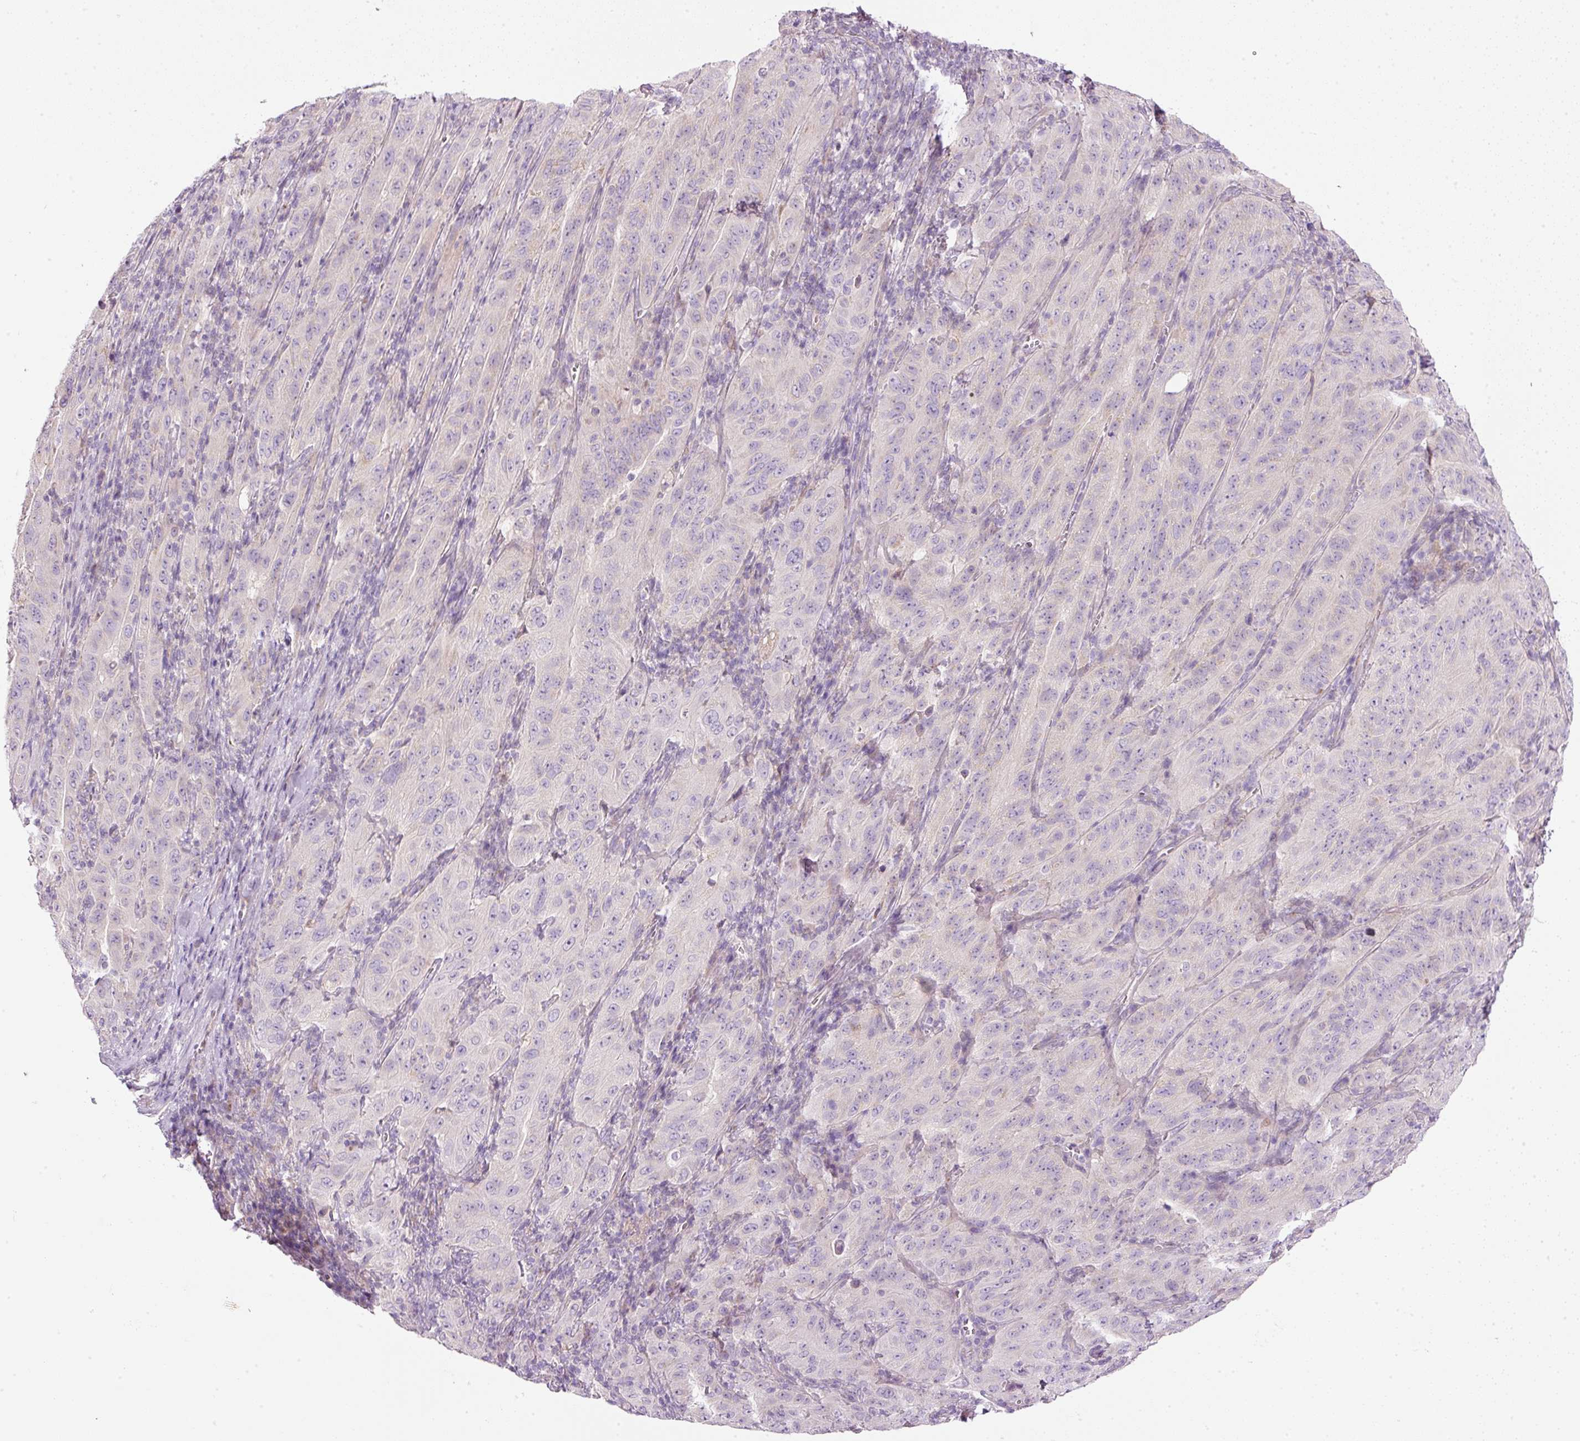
{"staining": {"intensity": "negative", "quantity": "none", "location": "none"}, "tissue": "pancreatic cancer", "cell_type": "Tumor cells", "image_type": "cancer", "snomed": [{"axis": "morphology", "description": "Adenocarcinoma, NOS"}, {"axis": "topography", "description": "Pancreas"}], "caption": "The histopathology image reveals no staining of tumor cells in pancreatic cancer (adenocarcinoma).", "gene": "KPNA5", "patient": {"sex": "male", "age": 63}}